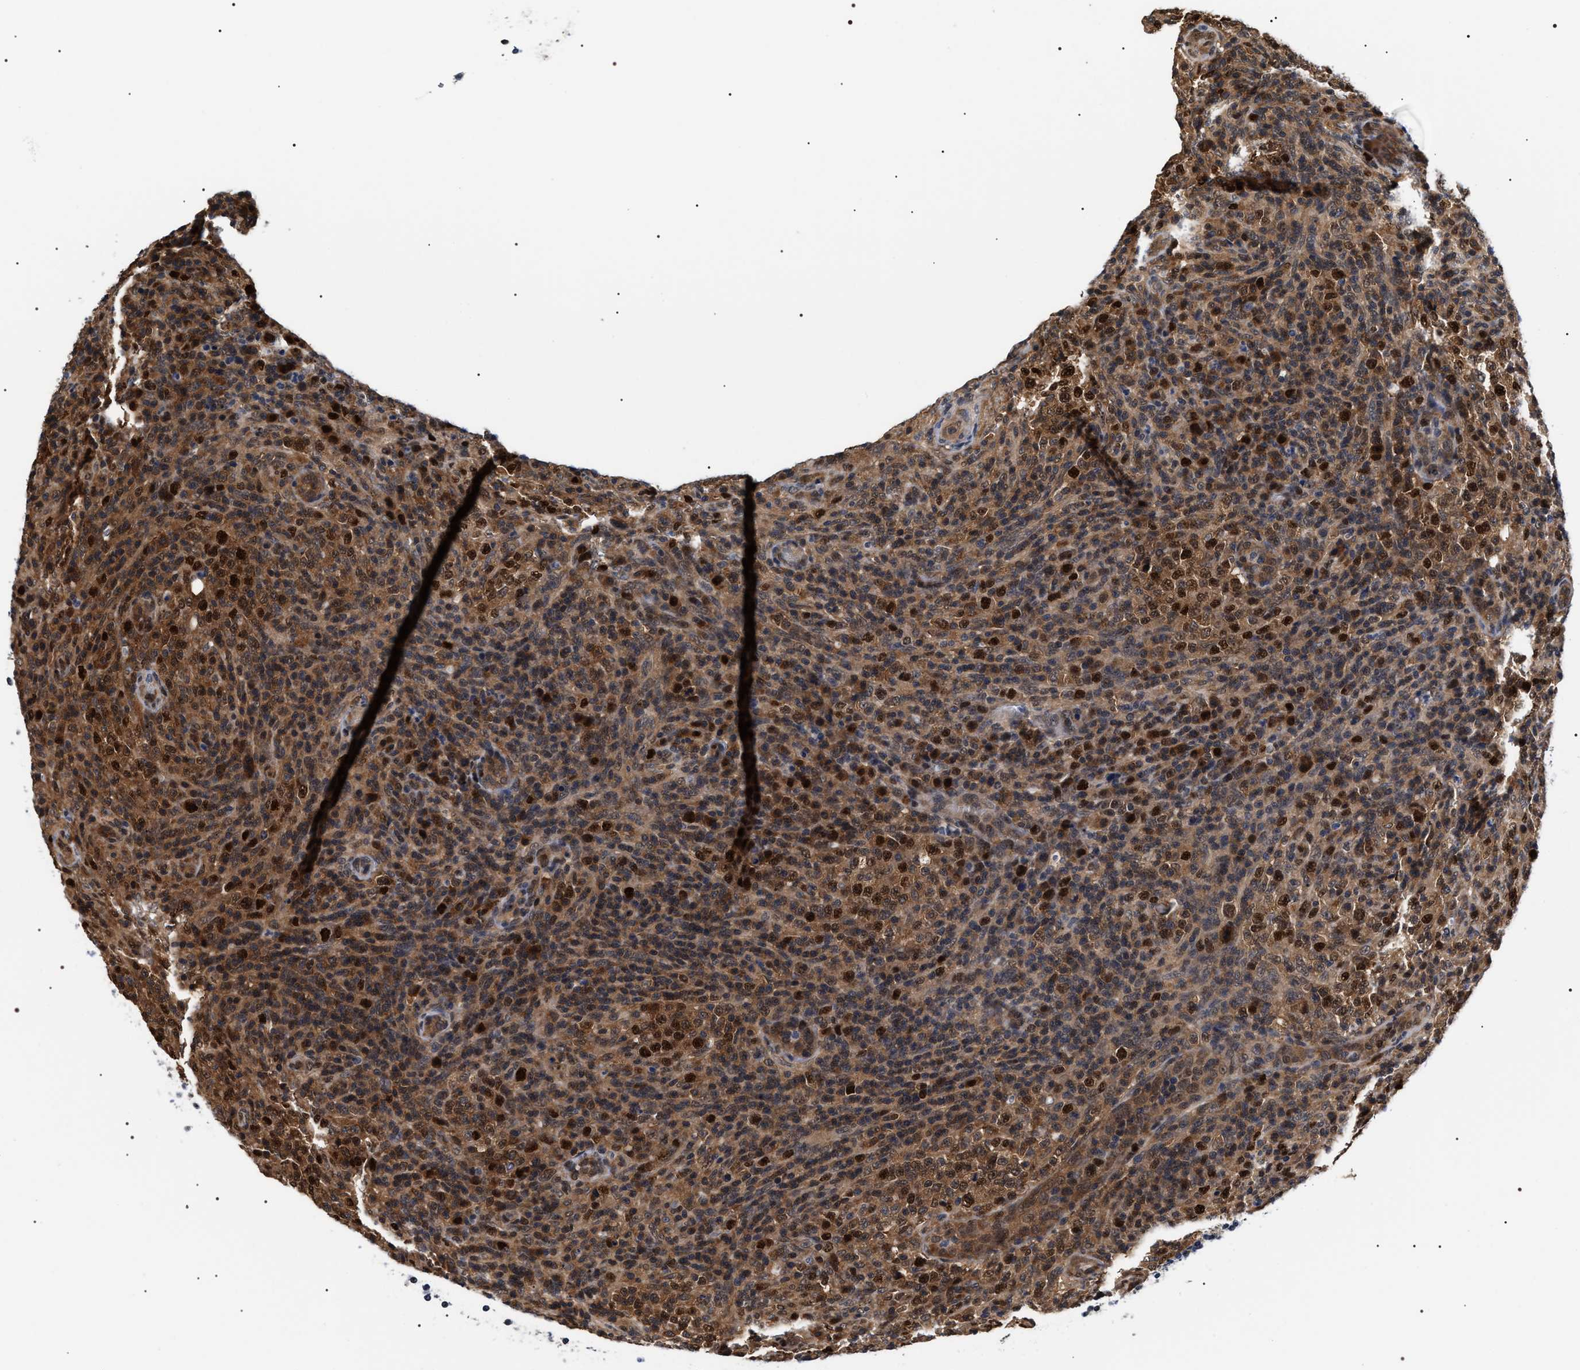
{"staining": {"intensity": "strong", "quantity": ">75%", "location": "cytoplasmic/membranous,nuclear"}, "tissue": "lymphoma", "cell_type": "Tumor cells", "image_type": "cancer", "snomed": [{"axis": "morphology", "description": "Malignant lymphoma, non-Hodgkin's type, High grade"}, {"axis": "topography", "description": "Lymph node"}], "caption": "A high amount of strong cytoplasmic/membranous and nuclear positivity is appreciated in approximately >75% of tumor cells in high-grade malignant lymphoma, non-Hodgkin's type tissue.", "gene": "BAG6", "patient": {"sex": "female", "age": 76}}